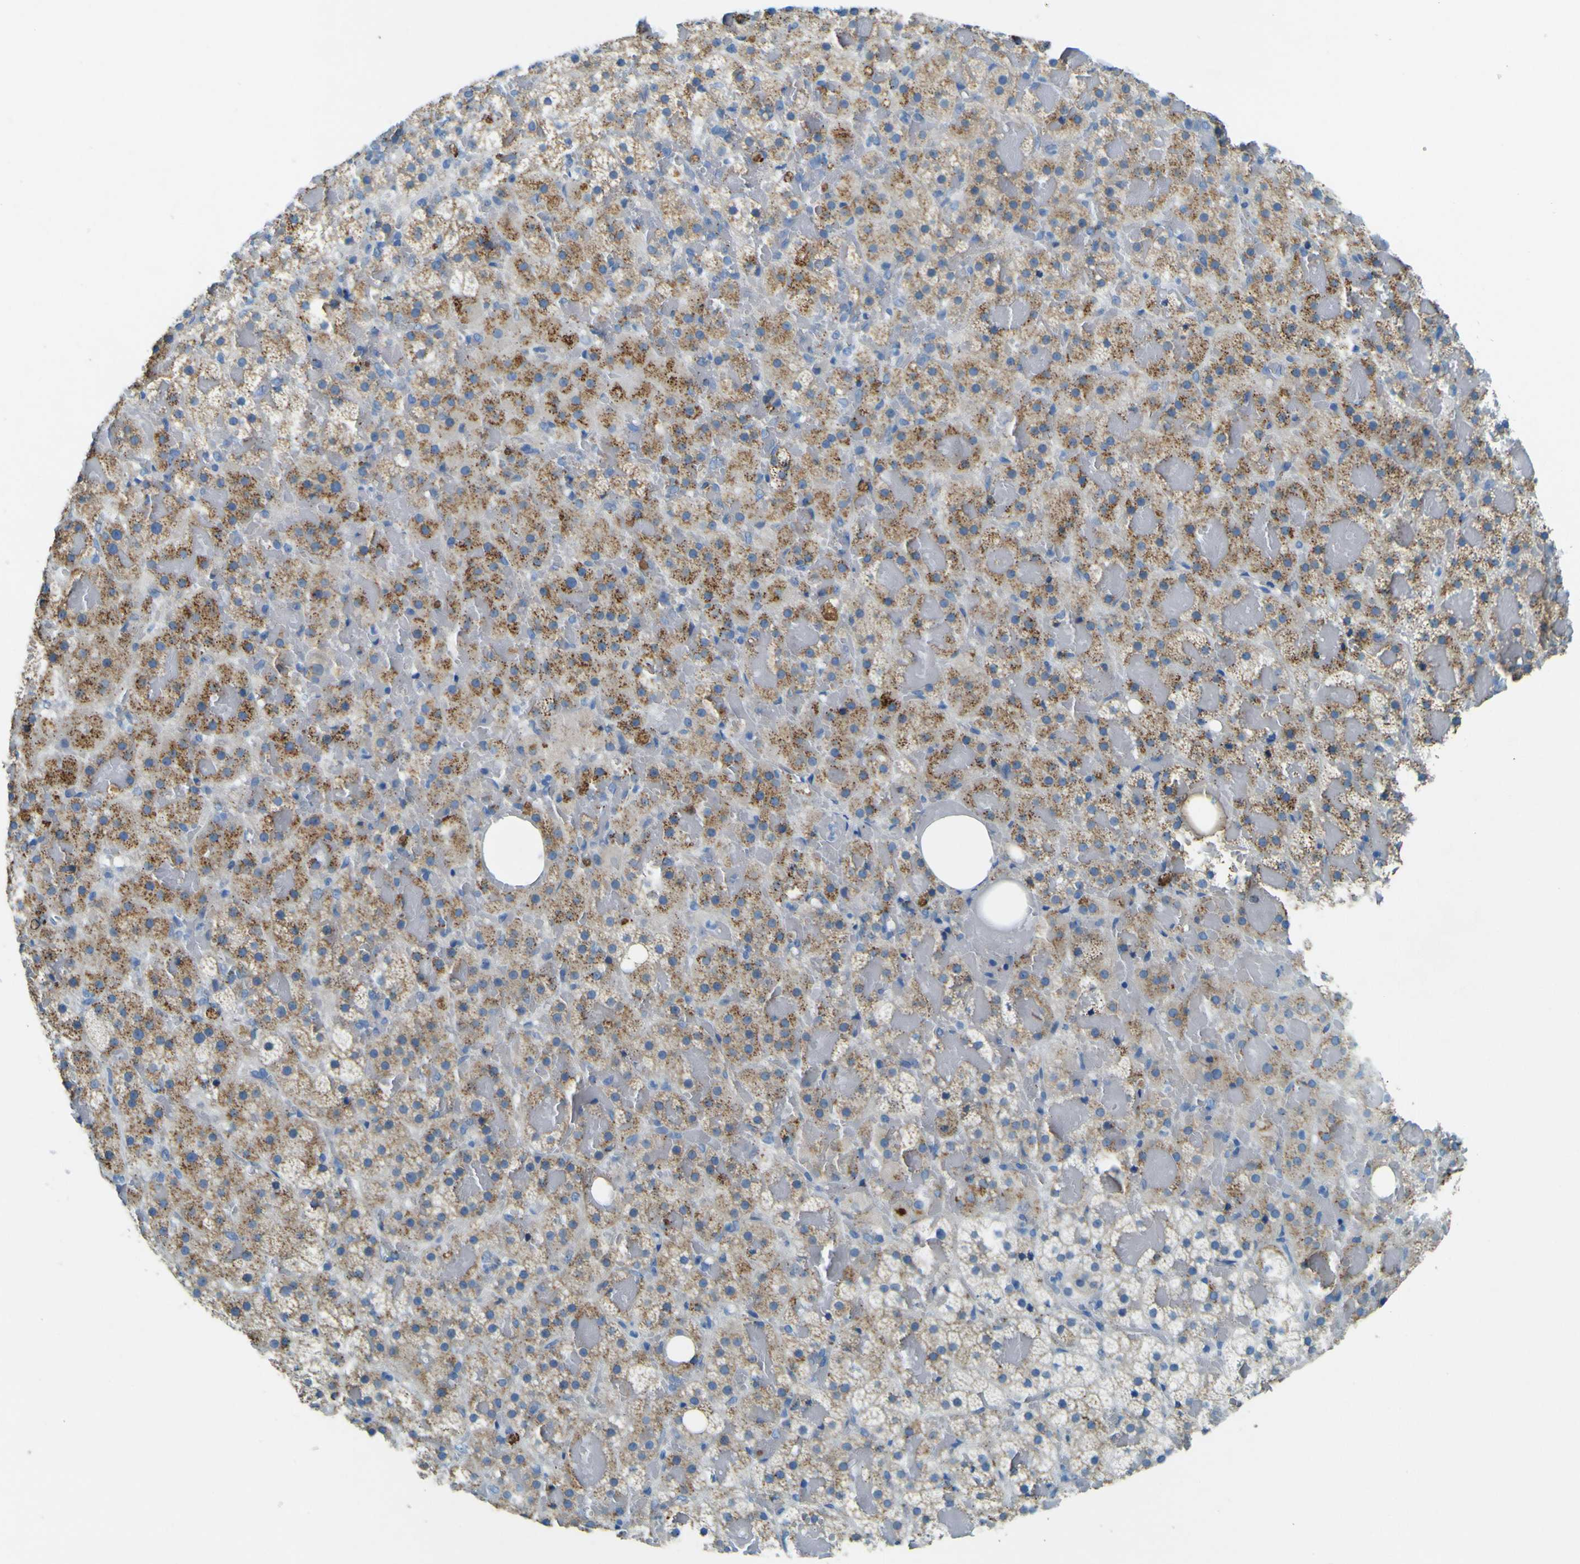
{"staining": {"intensity": "strong", "quantity": "25%-75%", "location": "cytoplasmic/membranous"}, "tissue": "adrenal gland", "cell_type": "Glandular cells", "image_type": "normal", "snomed": [{"axis": "morphology", "description": "Normal tissue, NOS"}, {"axis": "topography", "description": "Adrenal gland"}], "caption": "DAB (3,3'-diaminobenzidine) immunohistochemical staining of benign adrenal gland displays strong cytoplasmic/membranous protein staining in about 25%-75% of glandular cells.", "gene": "PDE9A", "patient": {"sex": "female", "age": 59}}